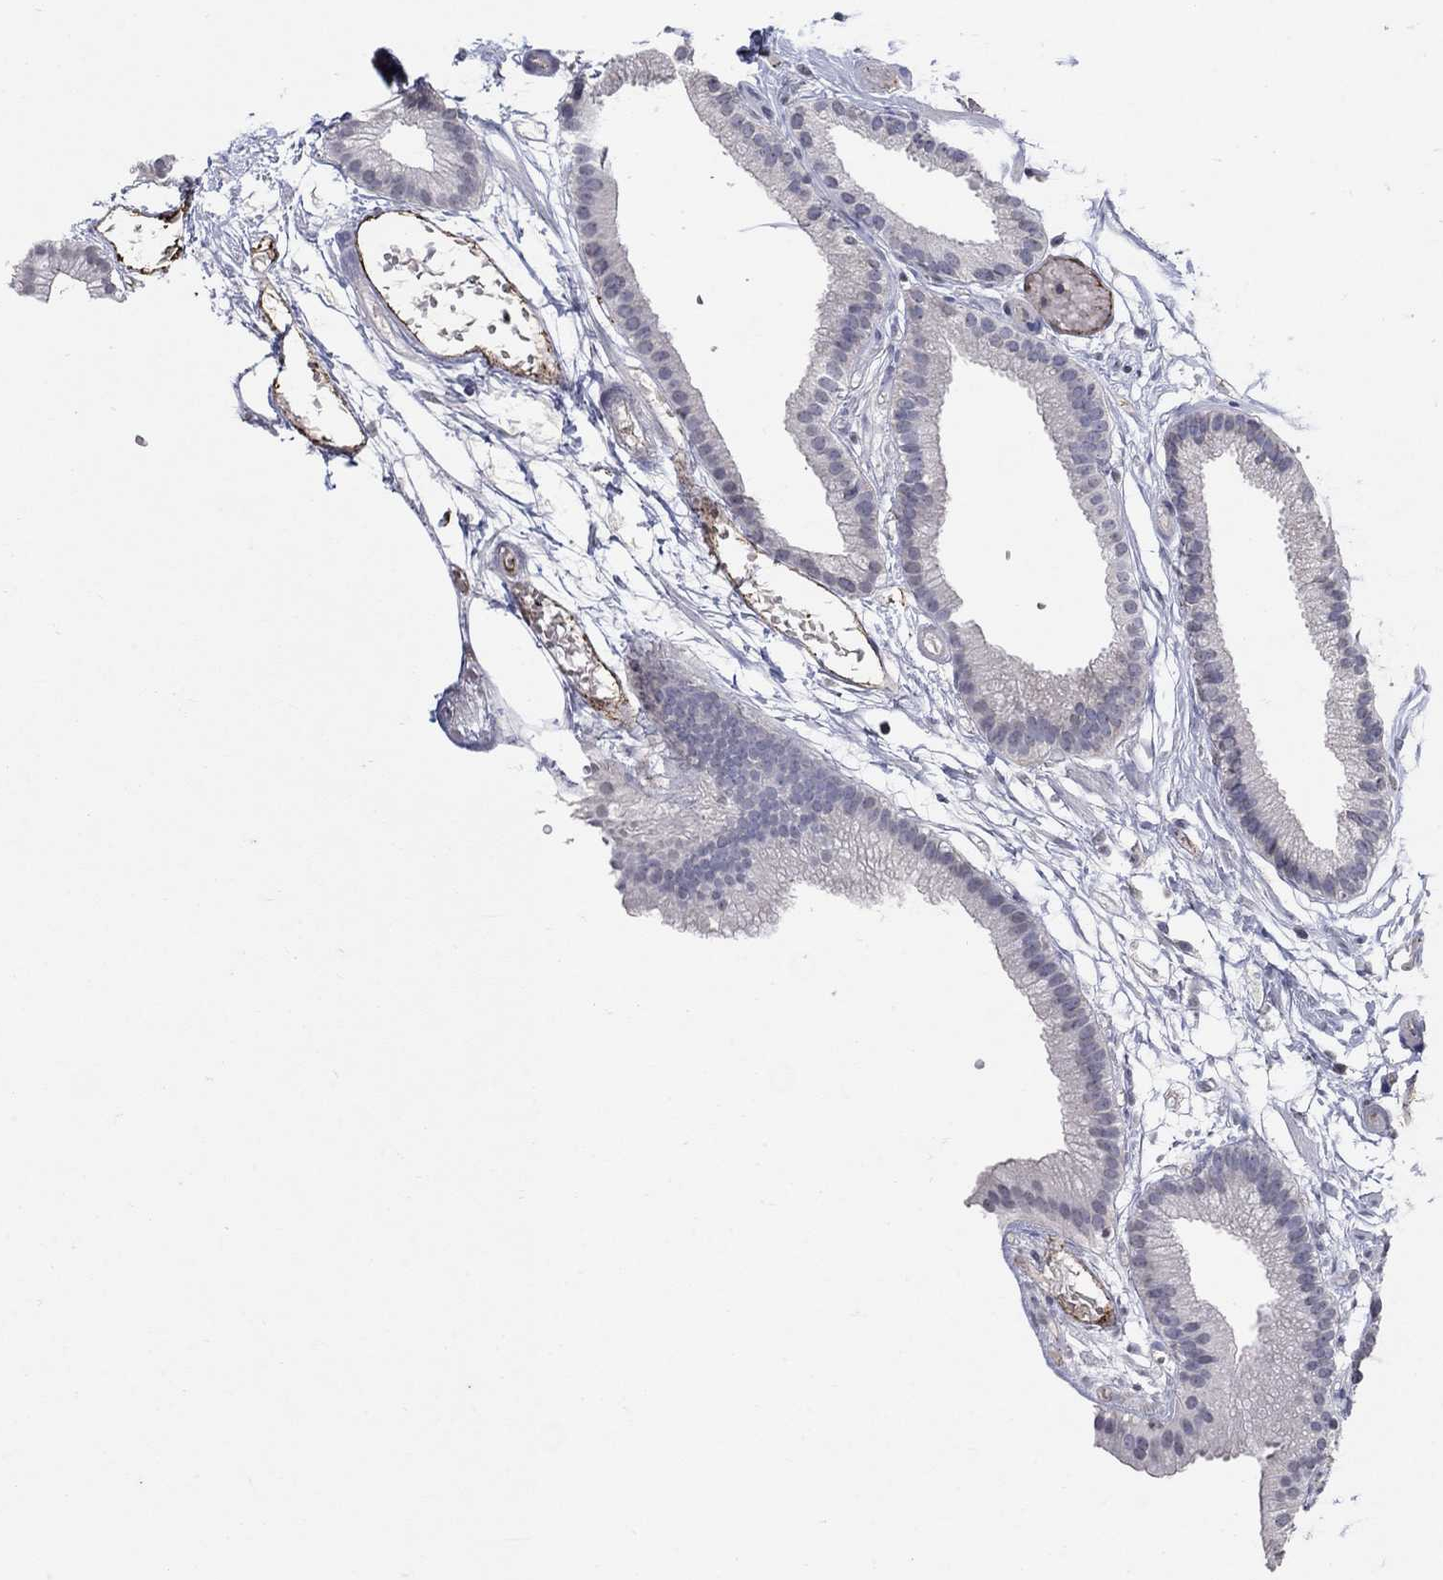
{"staining": {"intensity": "negative", "quantity": "none", "location": "none"}, "tissue": "gallbladder", "cell_type": "Glandular cells", "image_type": "normal", "snomed": [{"axis": "morphology", "description": "Normal tissue, NOS"}, {"axis": "topography", "description": "Gallbladder"}], "caption": "There is no significant positivity in glandular cells of gallbladder. (DAB immunohistochemistry visualized using brightfield microscopy, high magnification).", "gene": "TINAG", "patient": {"sex": "female", "age": 45}}